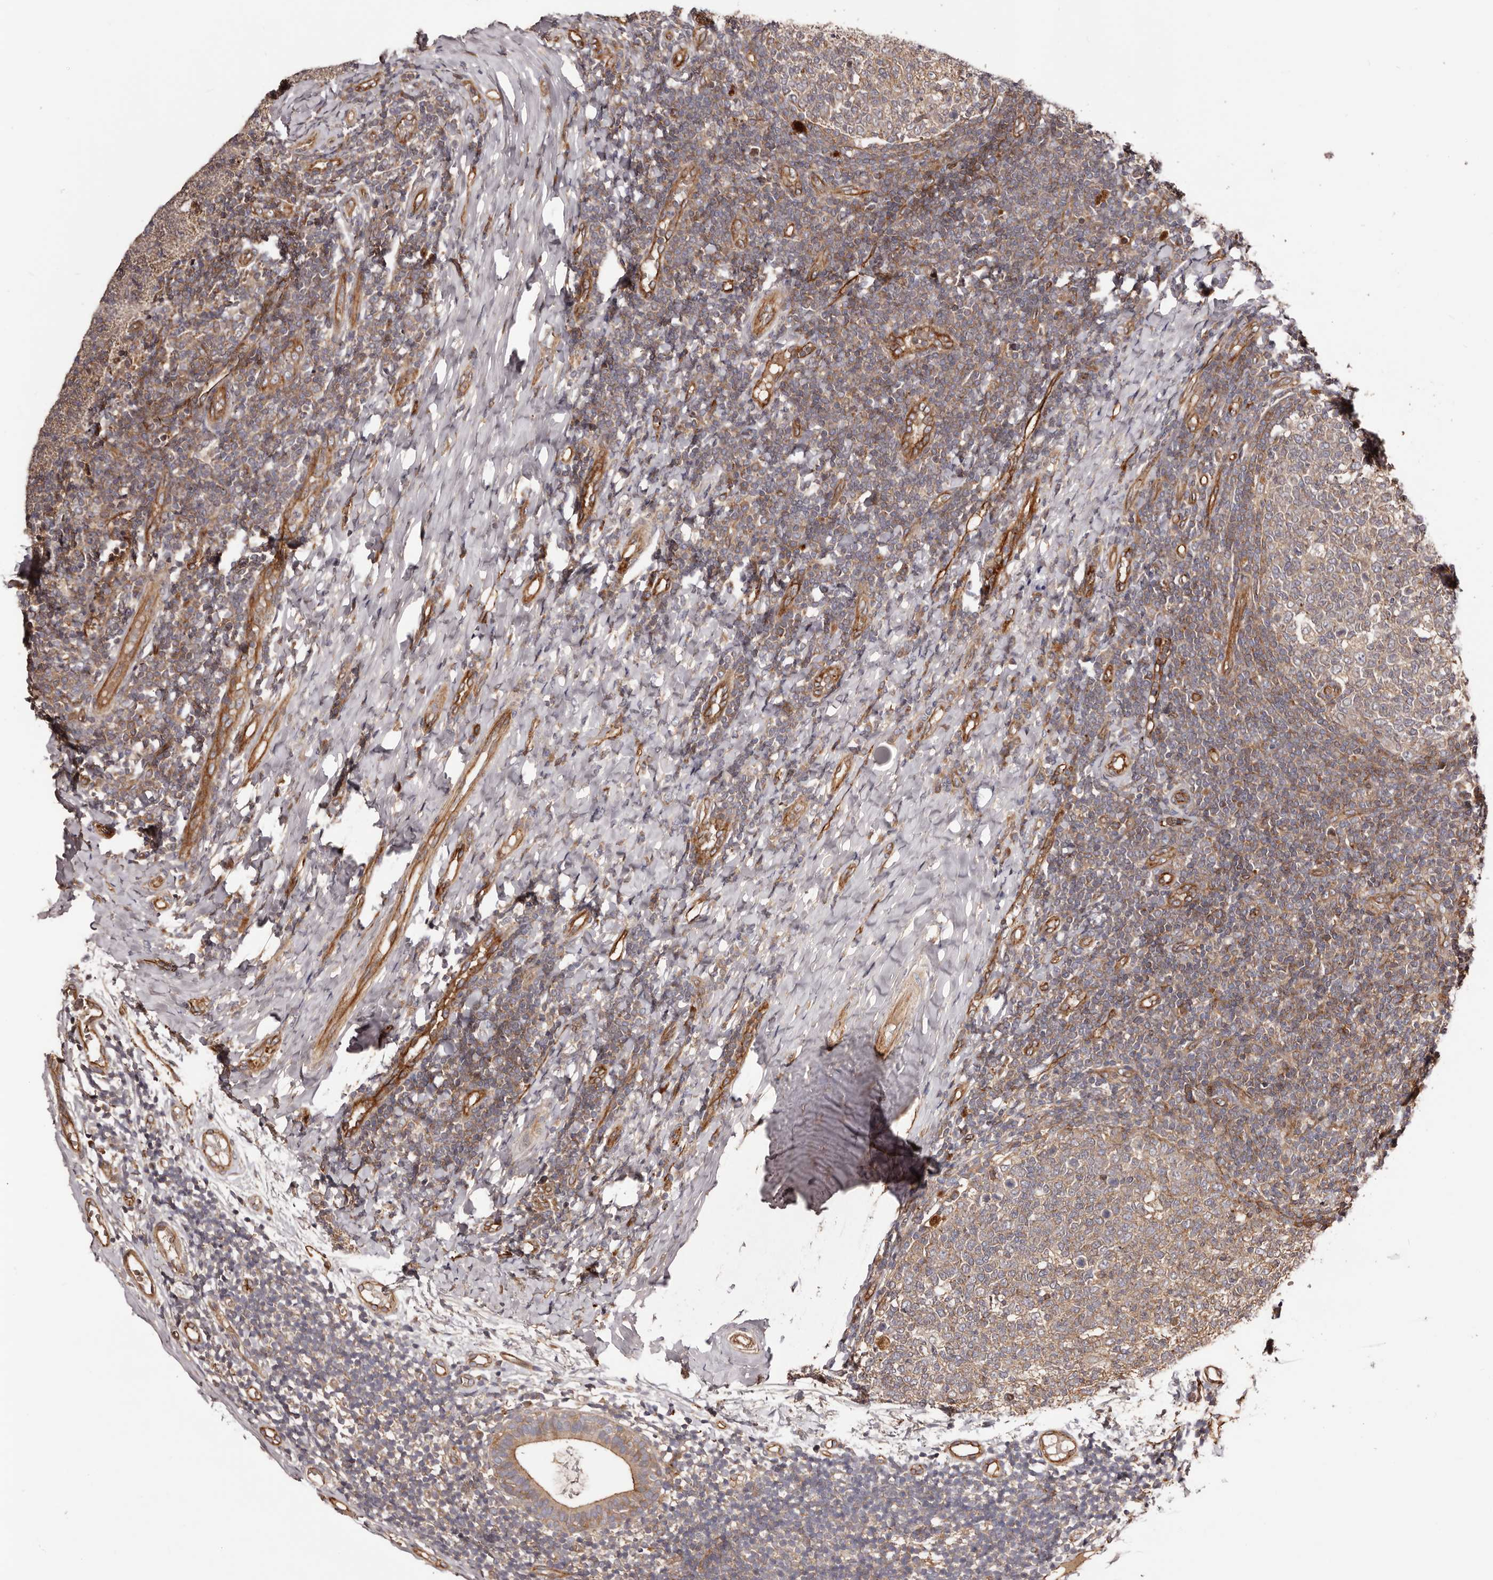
{"staining": {"intensity": "weak", "quantity": ">75%", "location": "cytoplasmic/membranous"}, "tissue": "tonsil", "cell_type": "Germinal center cells", "image_type": "normal", "snomed": [{"axis": "morphology", "description": "Normal tissue, NOS"}, {"axis": "topography", "description": "Tonsil"}], "caption": "Immunohistochemistry micrograph of normal human tonsil stained for a protein (brown), which shows low levels of weak cytoplasmic/membranous positivity in approximately >75% of germinal center cells.", "gene": "GTPBP1", "patient": {"sex": "female", "age": 19}}